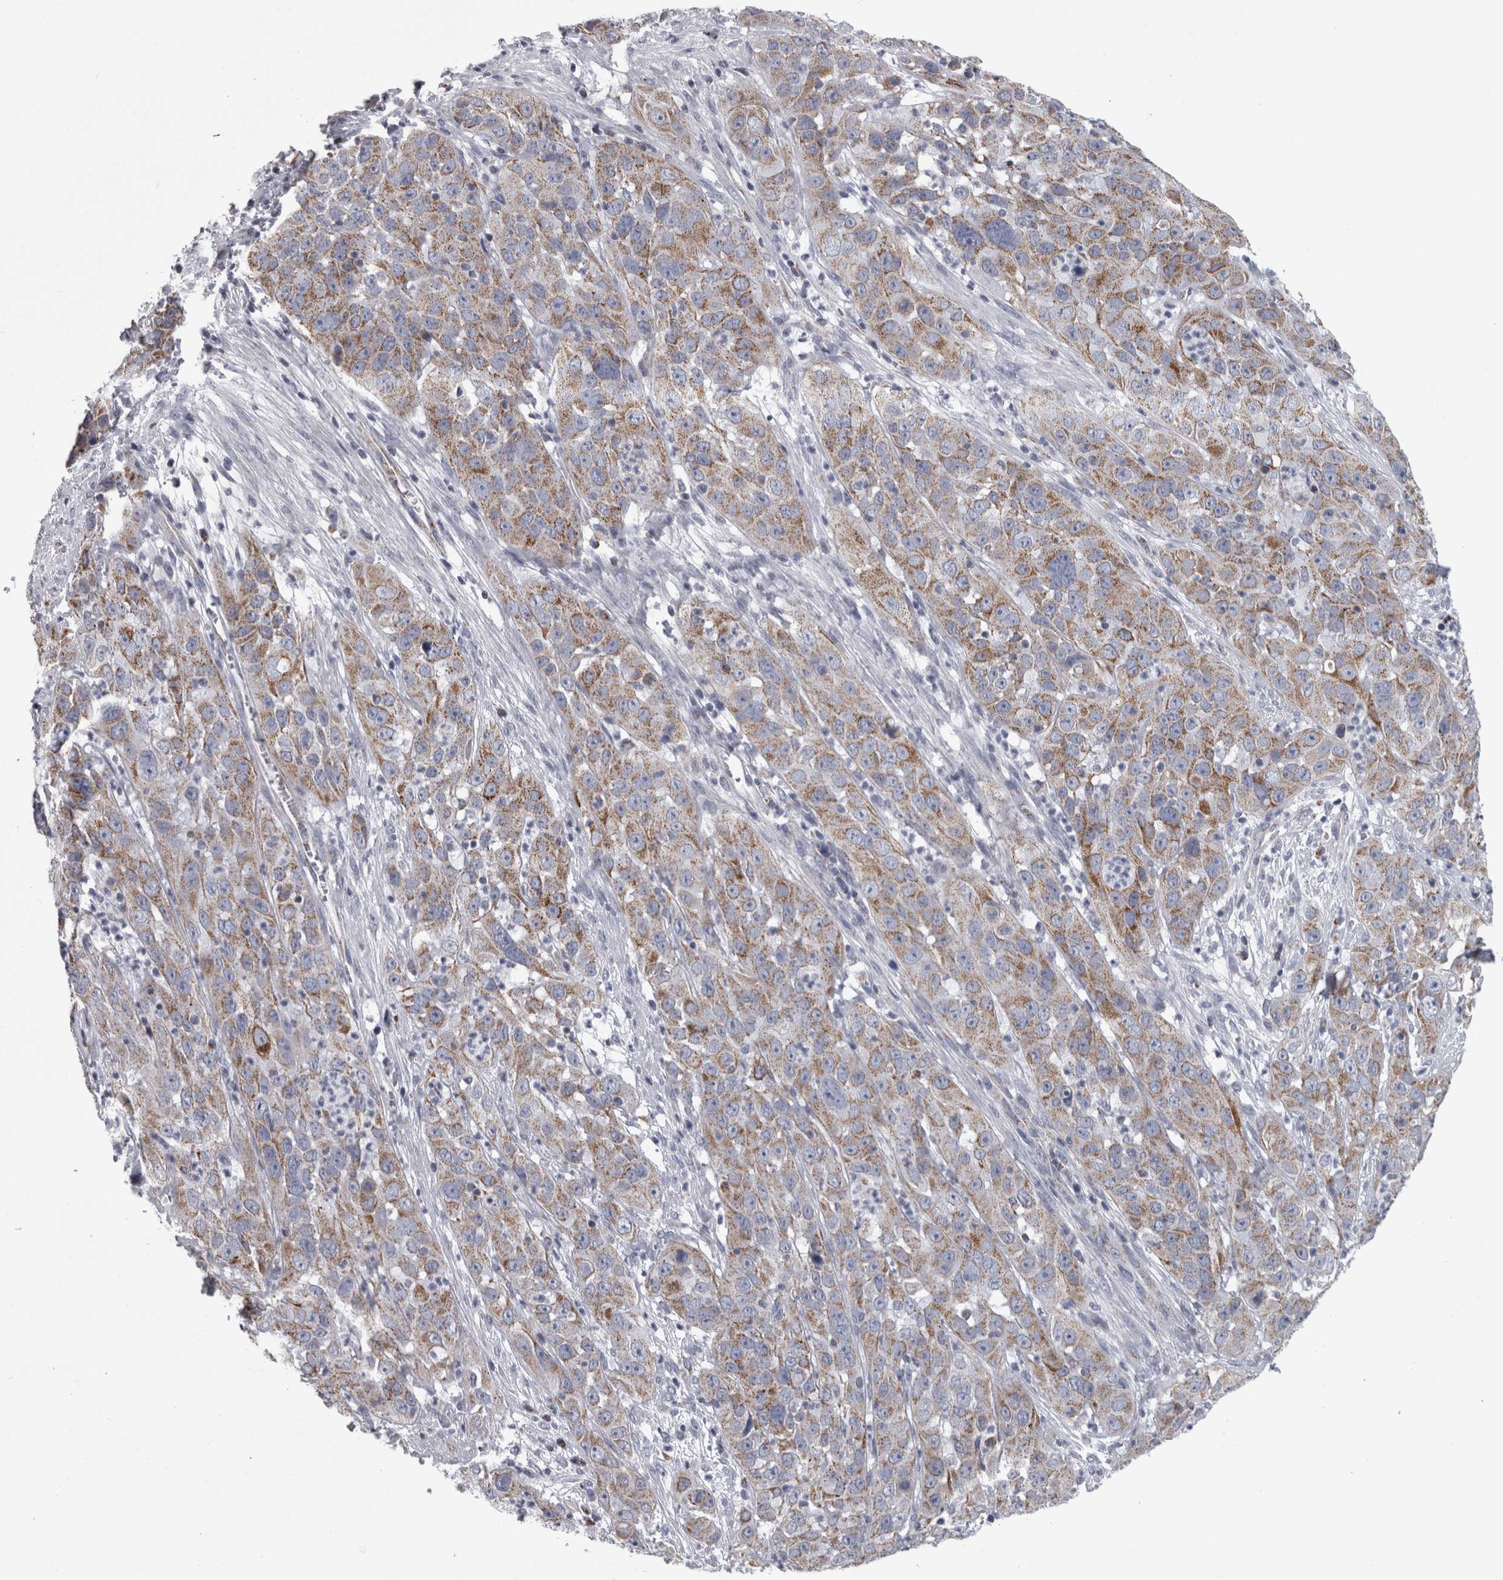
{"staining": {"intensity": "moderate", "quantity": ">75%", "location": "cytoplasmic/membranous"}, "tissue": "cervical cancer", "cell_type": "Tumor cells", "image_type": "cancer", "snomed": [{"axis": "morphology", "description": "Squamous cell carcinoma, NOS"}, {"axis": "topography", "description": "Cervix"}], "caption": "Human cervical squamous cell carcinoma stained for a protein (brown) reveals moderate cytoplasmic/membranous positive expression in approximately >75% of tumor cells.", "gene": "DBT", "patient": {"sex": "female", "age": 32}}